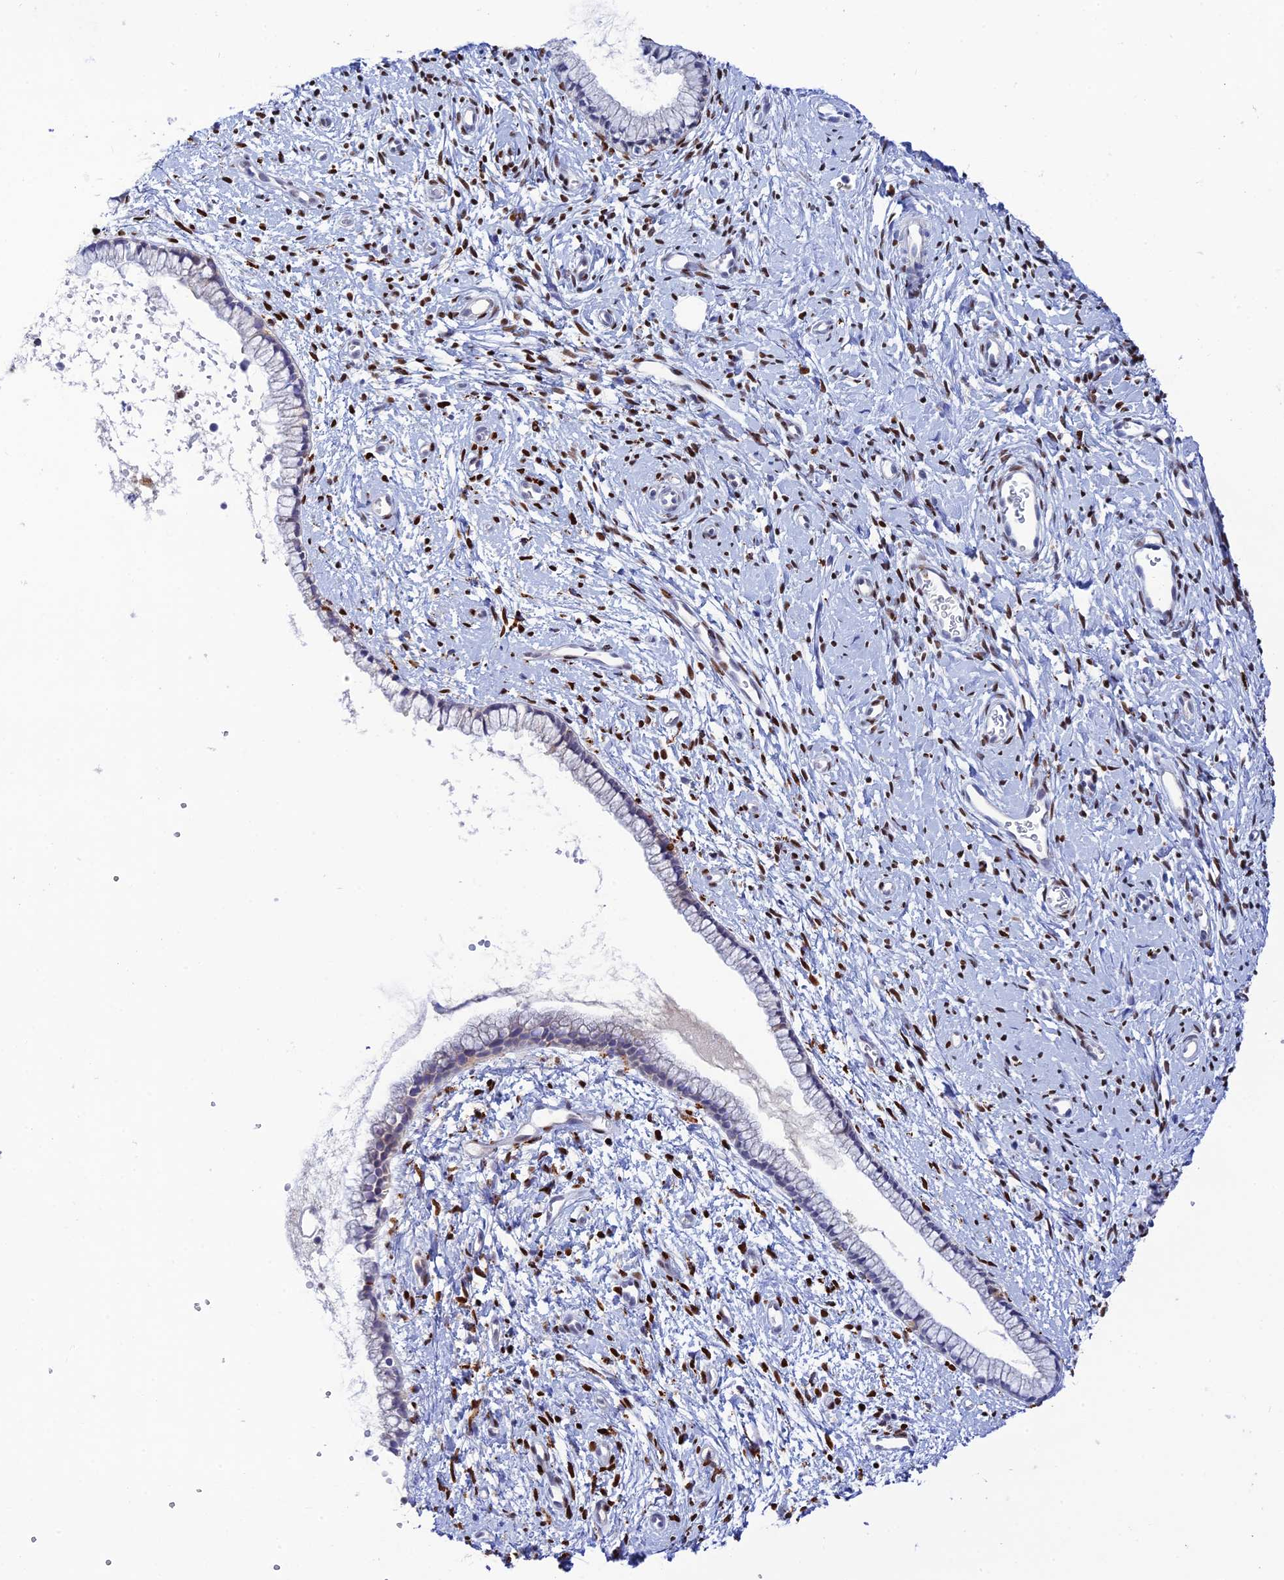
{"staining": {"intensity": "negative", "quantity": "none", "location": "none"}, "tissue": "cervix", "cell_type": "Glandular cells", "image_type": "normal", "snomed": [{"axis": "morphology", "description": "Normal tissue, NOS"}, {"axis": "topography", "description": "Cervix"}], "caption": "Protein analysis of unremarkable cervix reveals no significant staining in glandular cells.", "gene": "HIC1", "patient": {"sex": "female", "age": 57}}